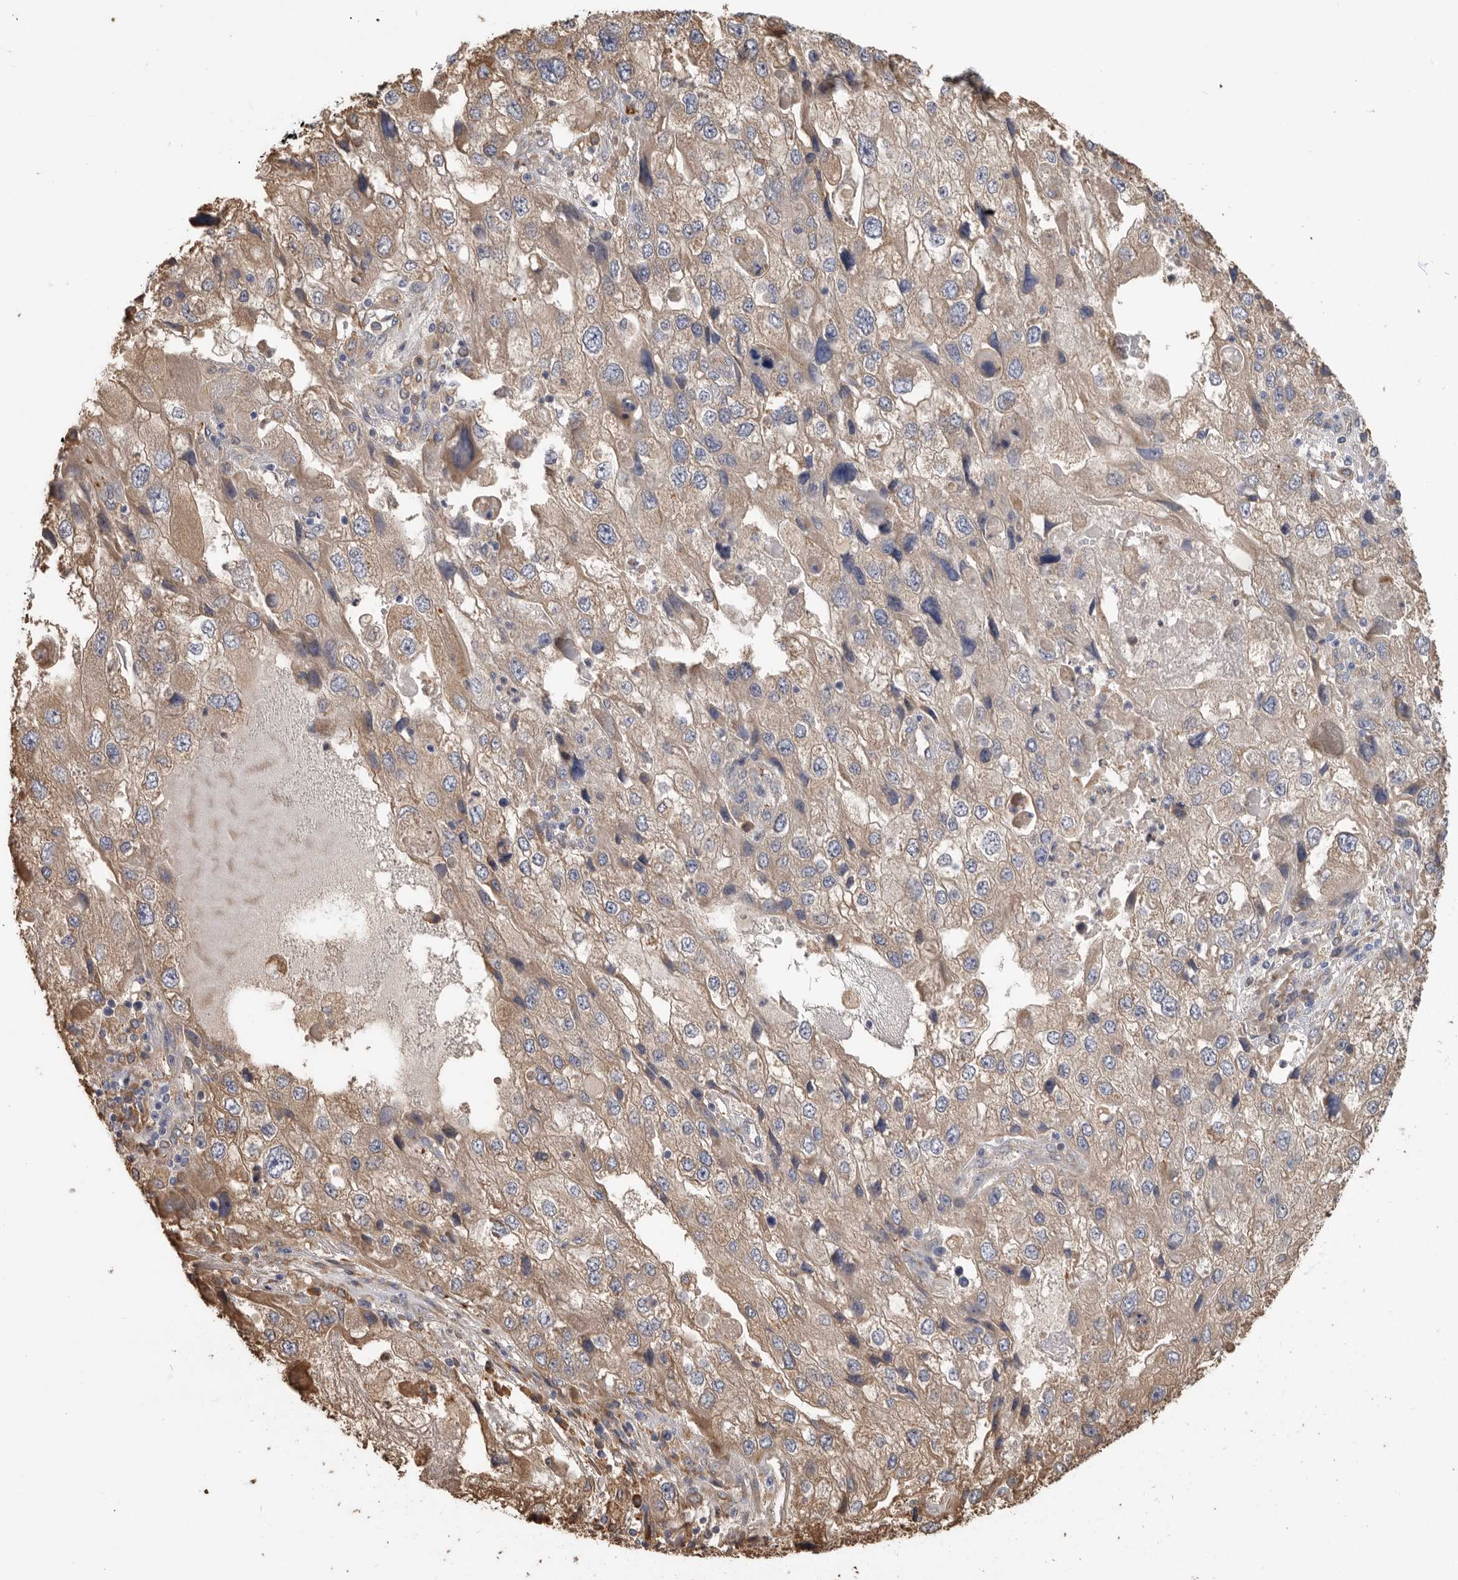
{"staining": {"intensity": "weak", "quantity": ">75%", "location": "cytoplasmic/membranous"}, "tissue": "endometrial cancer", "cell_type": "Tumor cells", "image_type": "cancer", "snomed": [{"axis": "morphology", "description": "Adenocarcinoma, NOS"}, {"axis": "topography", "description": "Endometrium"}], "caption": "Weak cytoplasmic/membranous expression is seen in approximately >75% of tumor cells in adenocarcinoma (endometrial).", "gene": "CDC42BPB", "patient": {"sex": "female", "age": 49}}